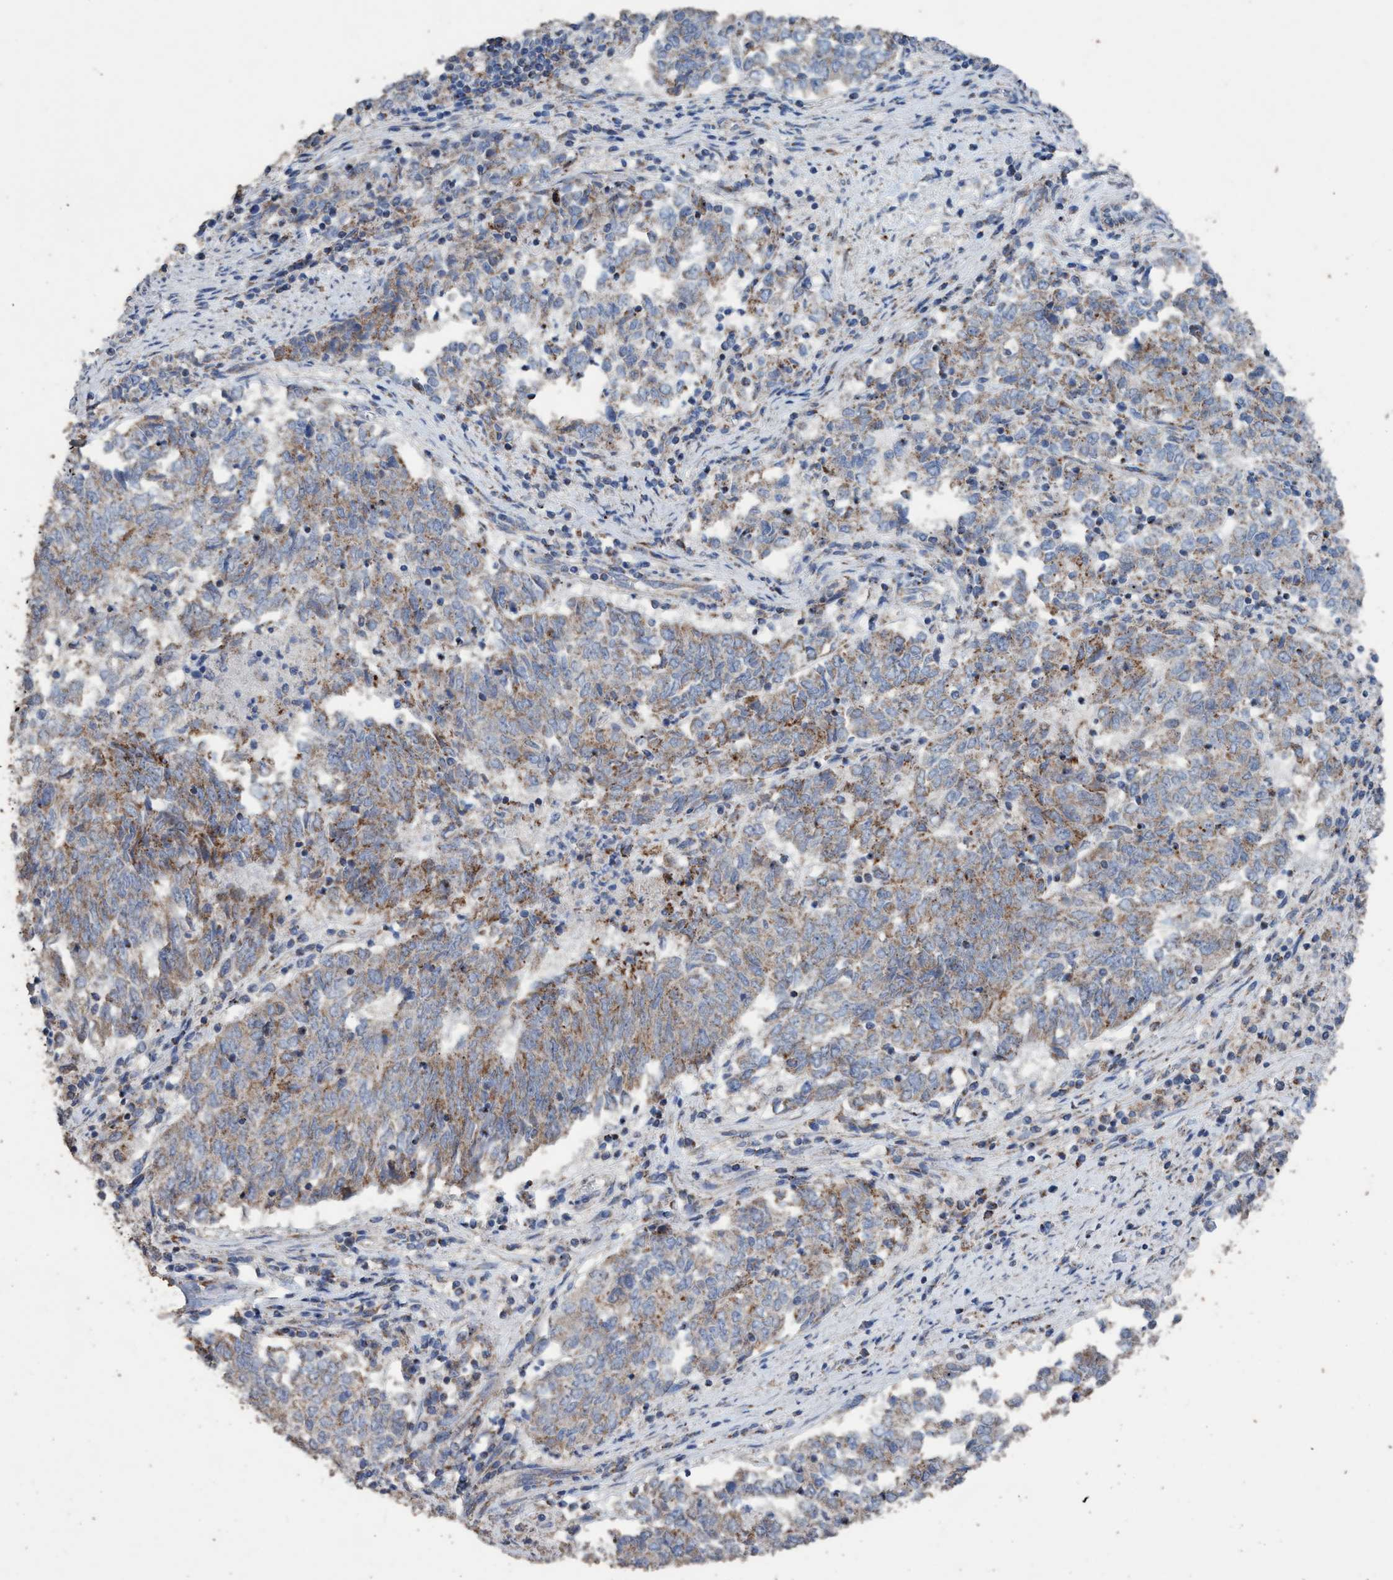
{"staining": {"intensity": "moderate", "quantity": ">75%", "location": "cytoplasmic/membranous"}, "tissue": "endometrial cancer", "cell_type": "Tumor cells", "image_type": "cancer", "snomed": [{"axis": "morphology", "description": "Adenocarcinoma, NOS"}, {"axis": "topography", "description": "Endometrium"}], "caption": "About >75% of tumor cells in human endometrial cancer reveal moderate cytoplasmic/membranous protein positivity as visualized by brown immunohistochemical staining.", "gene": "RSAD1", "patient": {"sex": "female", "age": 80}}